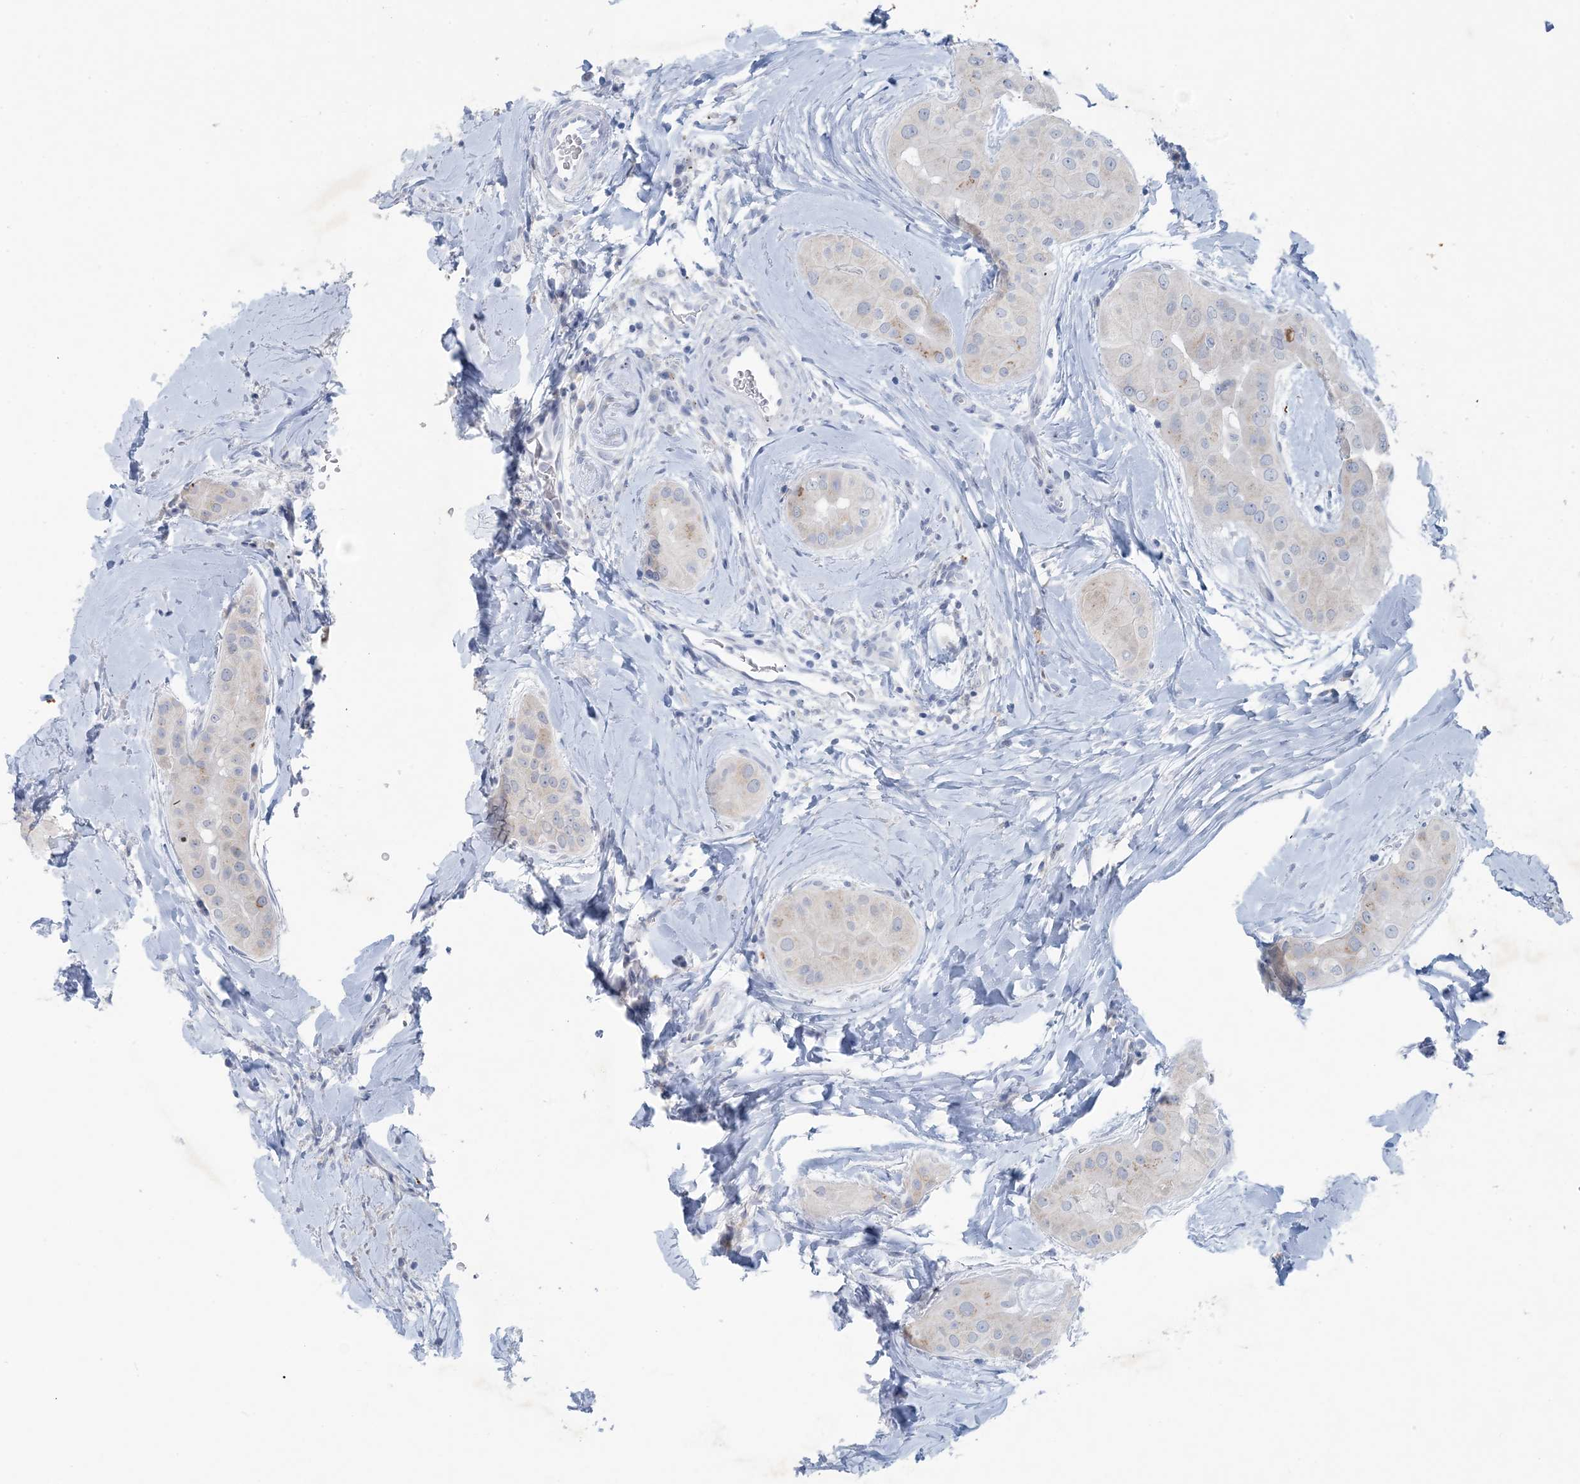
{"staining": {"intensity": "negative", "quantity": "none", "location": "none"}, "tissue": "thyroid cancer", "cell_type": "Tumor cells", "image_type": "cancer", "snomed": [{"axis": "morphology", "description": "Papillary adenocarcinoma, NOS"}, {"axis": "topography", "description": "Thyroid gland"}], "caption": "IHC micrograph of neoplastic tissue: thyroid papillary adenocarcinoma stained with DAB (3,3'-diaminobenzidine) shows no significant protein staining in tumor cells.", "gene": "GABRG1", "patient": {"sex": "male", "age": 33}}